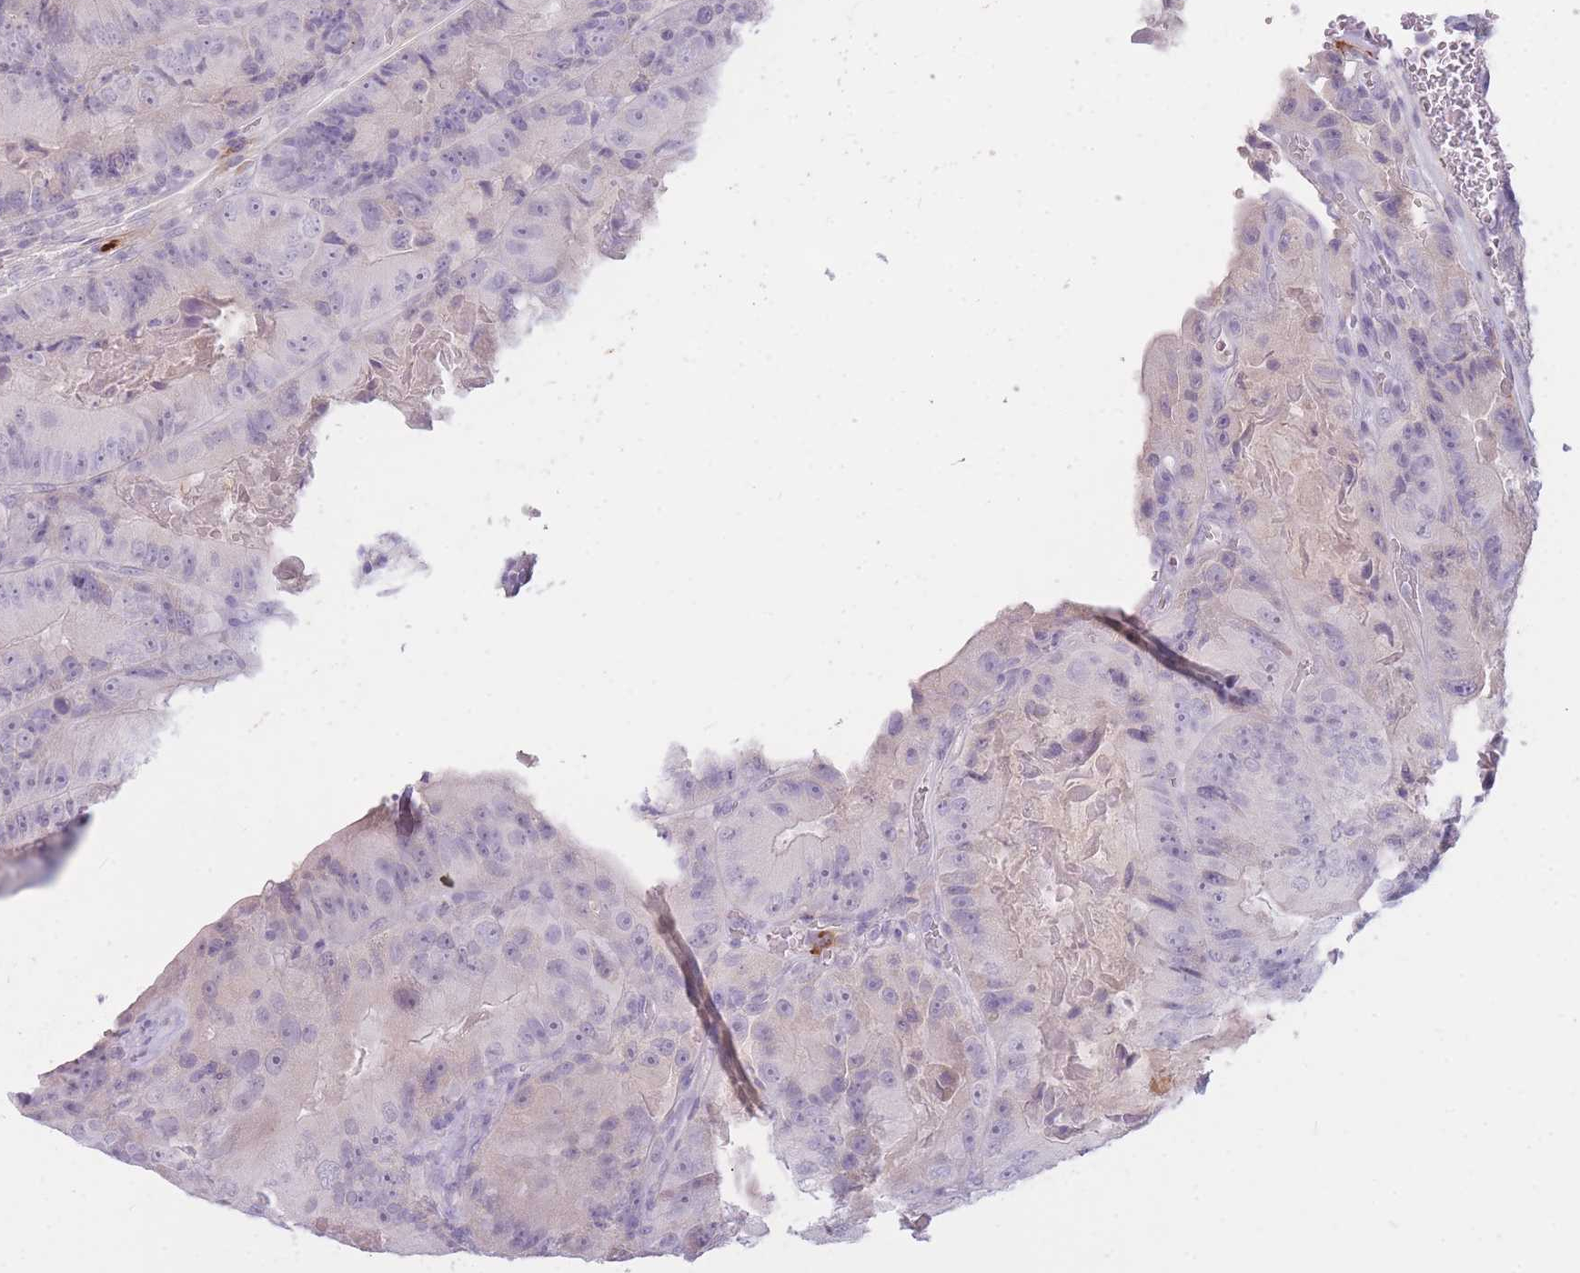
{"staining": {"intensity": "negative", "quantity": "none", "location": "none"}, "tissue": "colorectal cancer", "cell_type": "Tumor cells", "image_type": "cancer", "snomed": [{"axis": "morphology", "description": "Adenocarcinoma, NOS"}, {"axis": "topography", "description": "Colon"}], "caption": "Tumor cells show no significant expression in colorectal cancer. (DAB (3,3'-diaminobenzidine) immunohistochemistry, high magnification).", "gene": "TPSD1", "patient": {"sex": "female", "age": 86}}